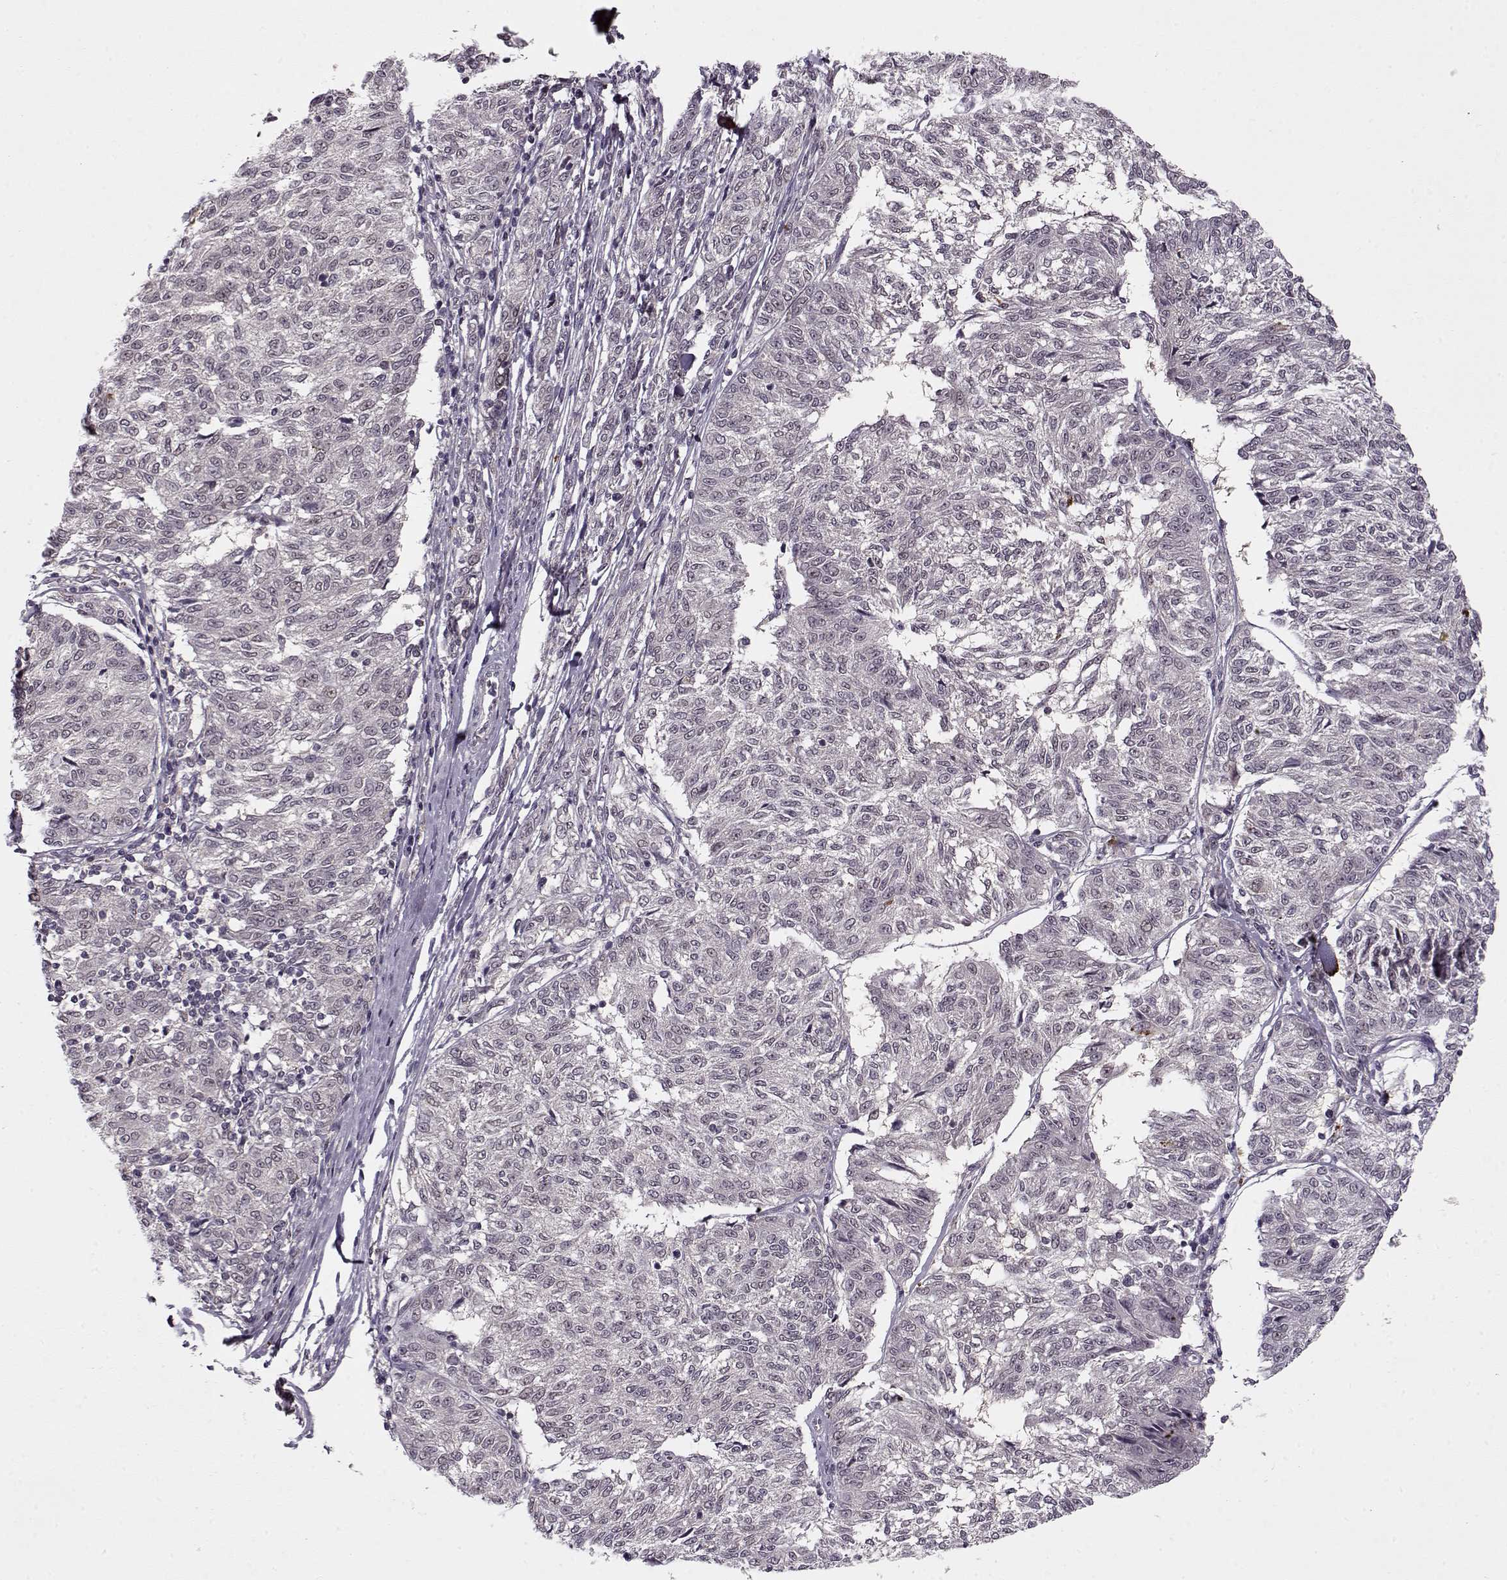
{"staining": {"intensity": "negative", "quantity": "none", "location": "none"}, "tissue": "melanoma", "cell_type": "Tumor cells", "image_type": "cancer", "snomed": [{"axis": "morphology", "description": "Malignant melanoma, NOS"}, {"axis": "topography", "description": "Skin"}], "caption": "IHC photomicrograph of human melanoma stained for a protein (brown), which demonstrates no expression in tumor cells. Nuclei are stained in blue.", "gene": "DENND4B", "patient": {"sex": "female", "age": 72}}